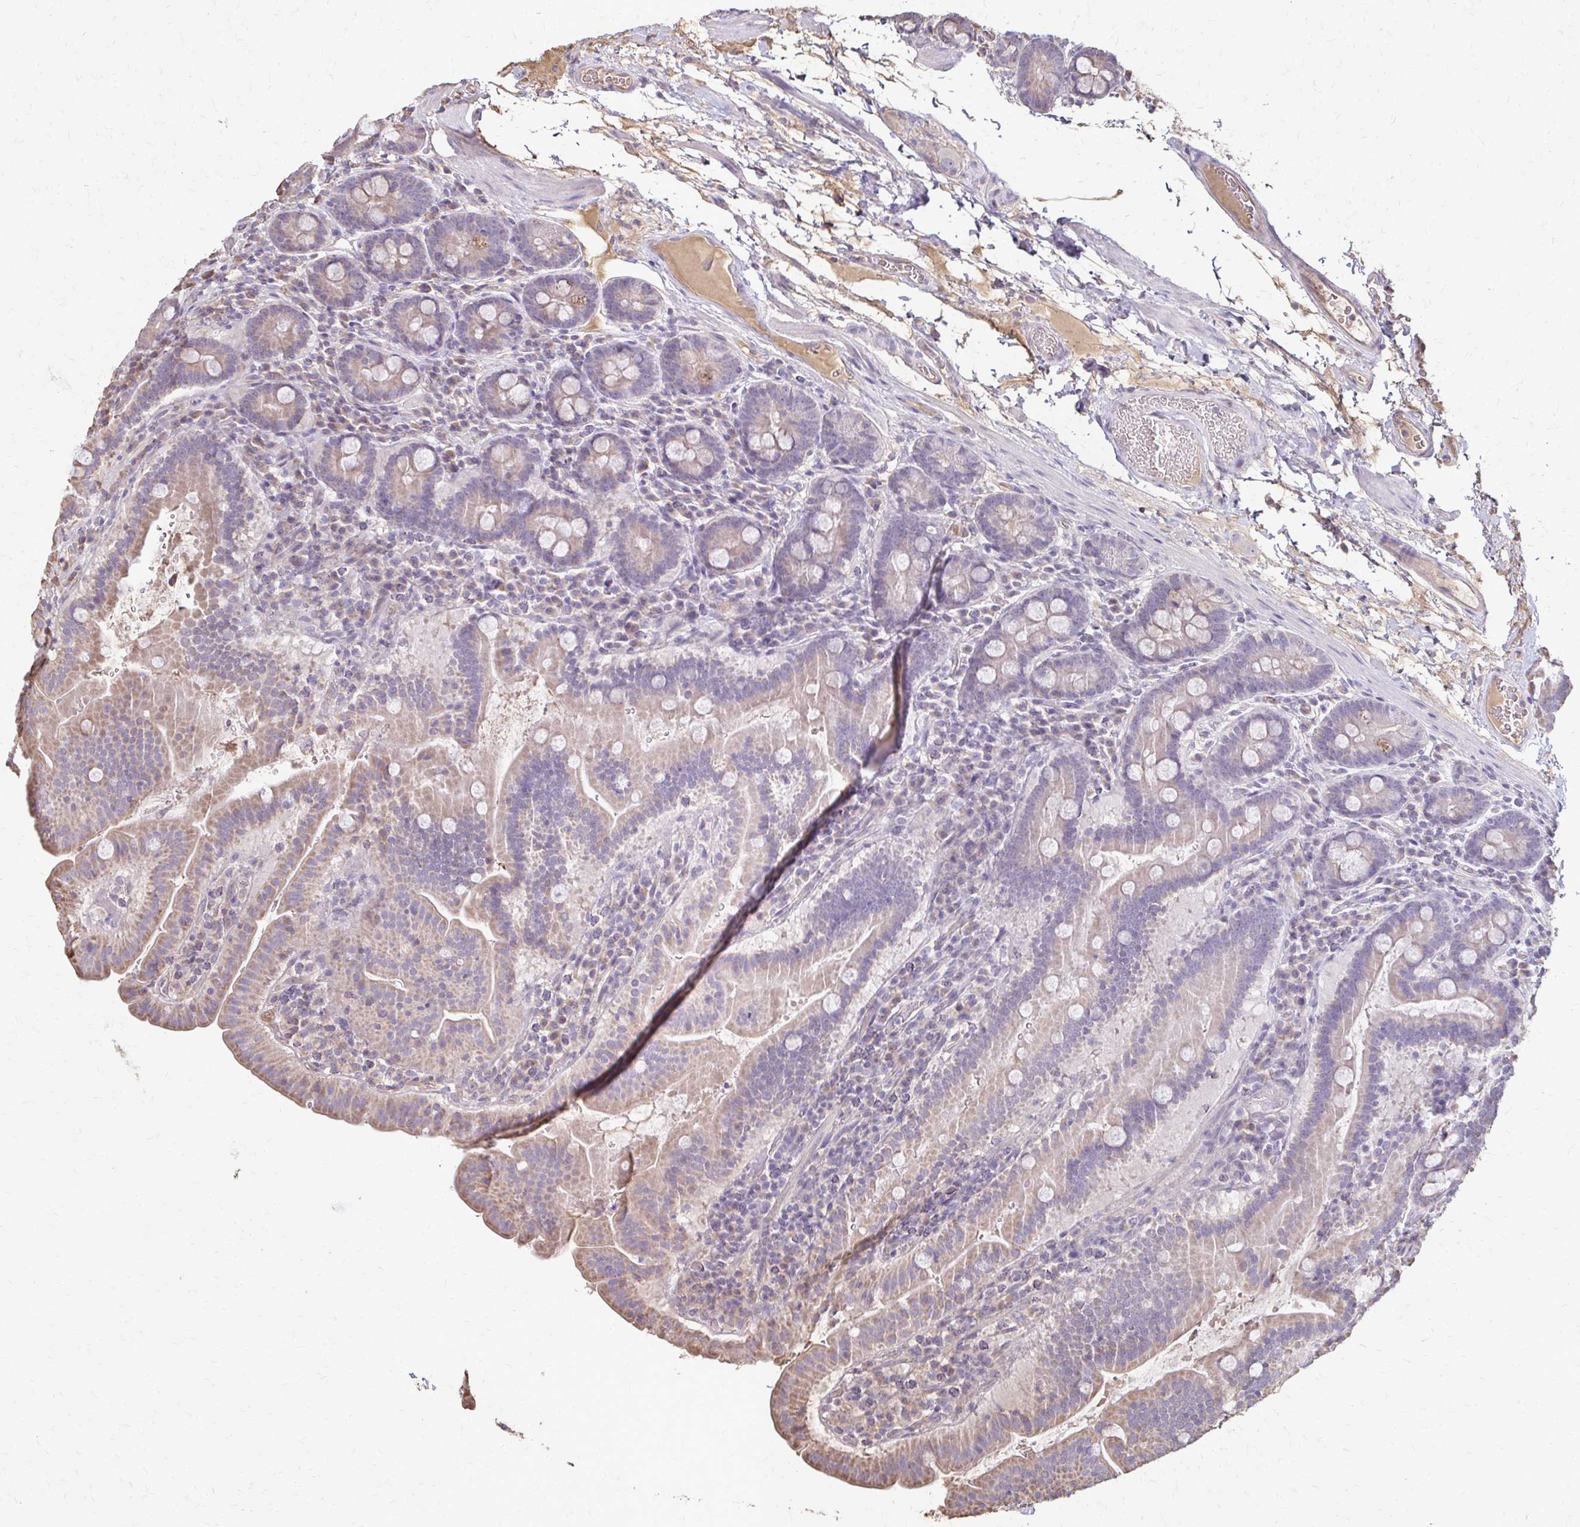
{"staining": {"intensity": "weak", "quantity": "25%-75%", "location": "cytoplasmic/membranous"}, "tissue": "small intestine", "cell_type": "Glandular cells", "image_type": "normal", "snomed": [{"axis": "morphology", "description": "Normal tissue, NOS"}, {"axis": "topography", "description": "Small intestine"}], "caption": "The micrograph reveals a brown stain indicating the presence of a protein in the cytoplasmic/membranous of glandular cells in small intestine. The protein of interest is stained brown, and the nuclei are stained in blue (DAB (3,3'-diaminobenzidine) IHC with brightfield microscopy, high magnification).", "gene": "IL18BP", "patient": {"sex": "male", "age": 26}}